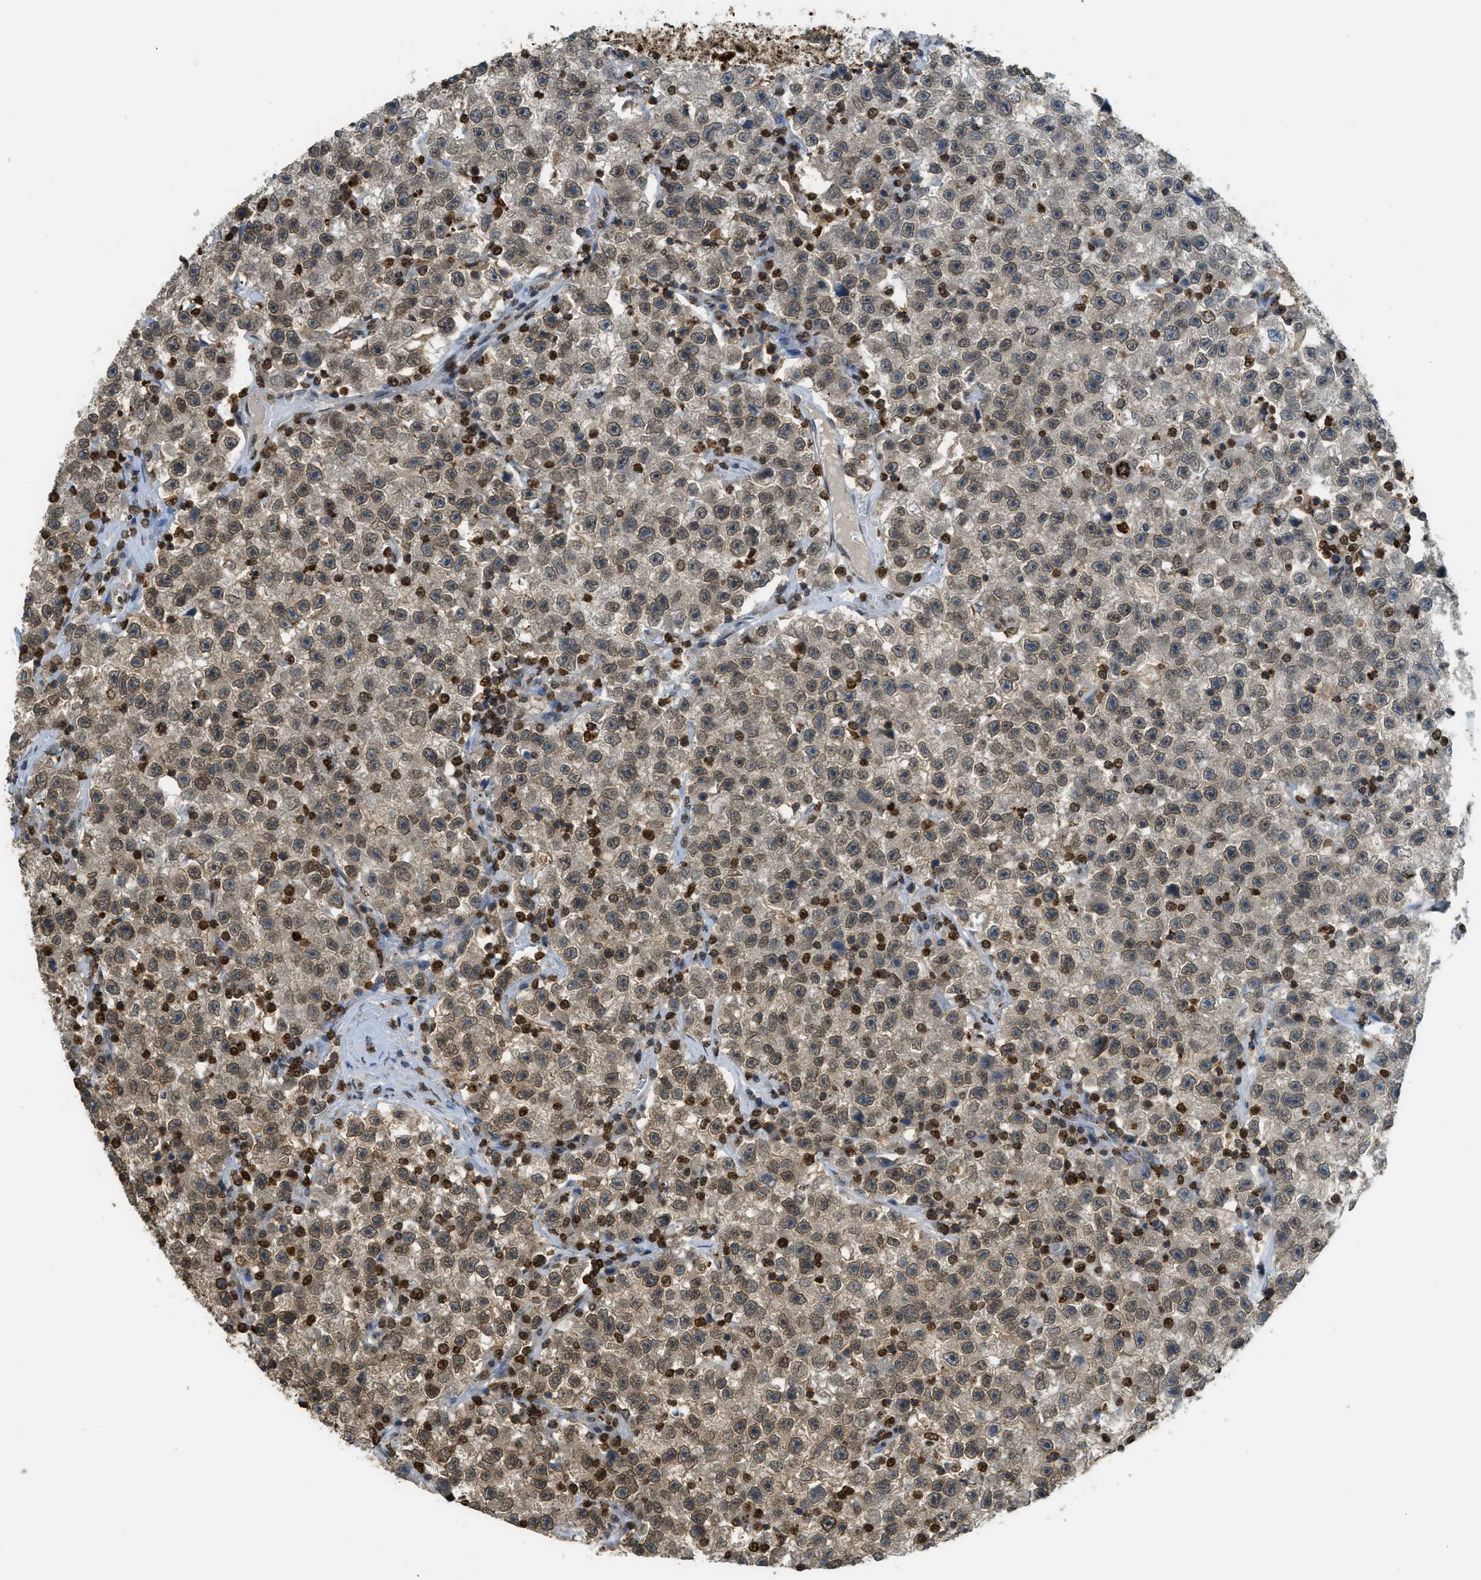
{"staining": {"intensity": "weak", "quantity": ">75%", "location": "cytoplasmic/membranous,nuclear"}, "tissue": "testis cancer", "cell_type": "Tumor cells", "image_type": "cancer", "snomed": [{"axis": "morphology", "description": "Seminoma, NOS"}, {"axis": "topography", "description": "Testis"}], "caption": "The immunohistochemical stain labels weak cytoplasmic/membranous and nuclear expression in tumor cells of testis seminoma tissue.", "gene": "NR5A2", "patient": {"sex": "male", "age": 22}}